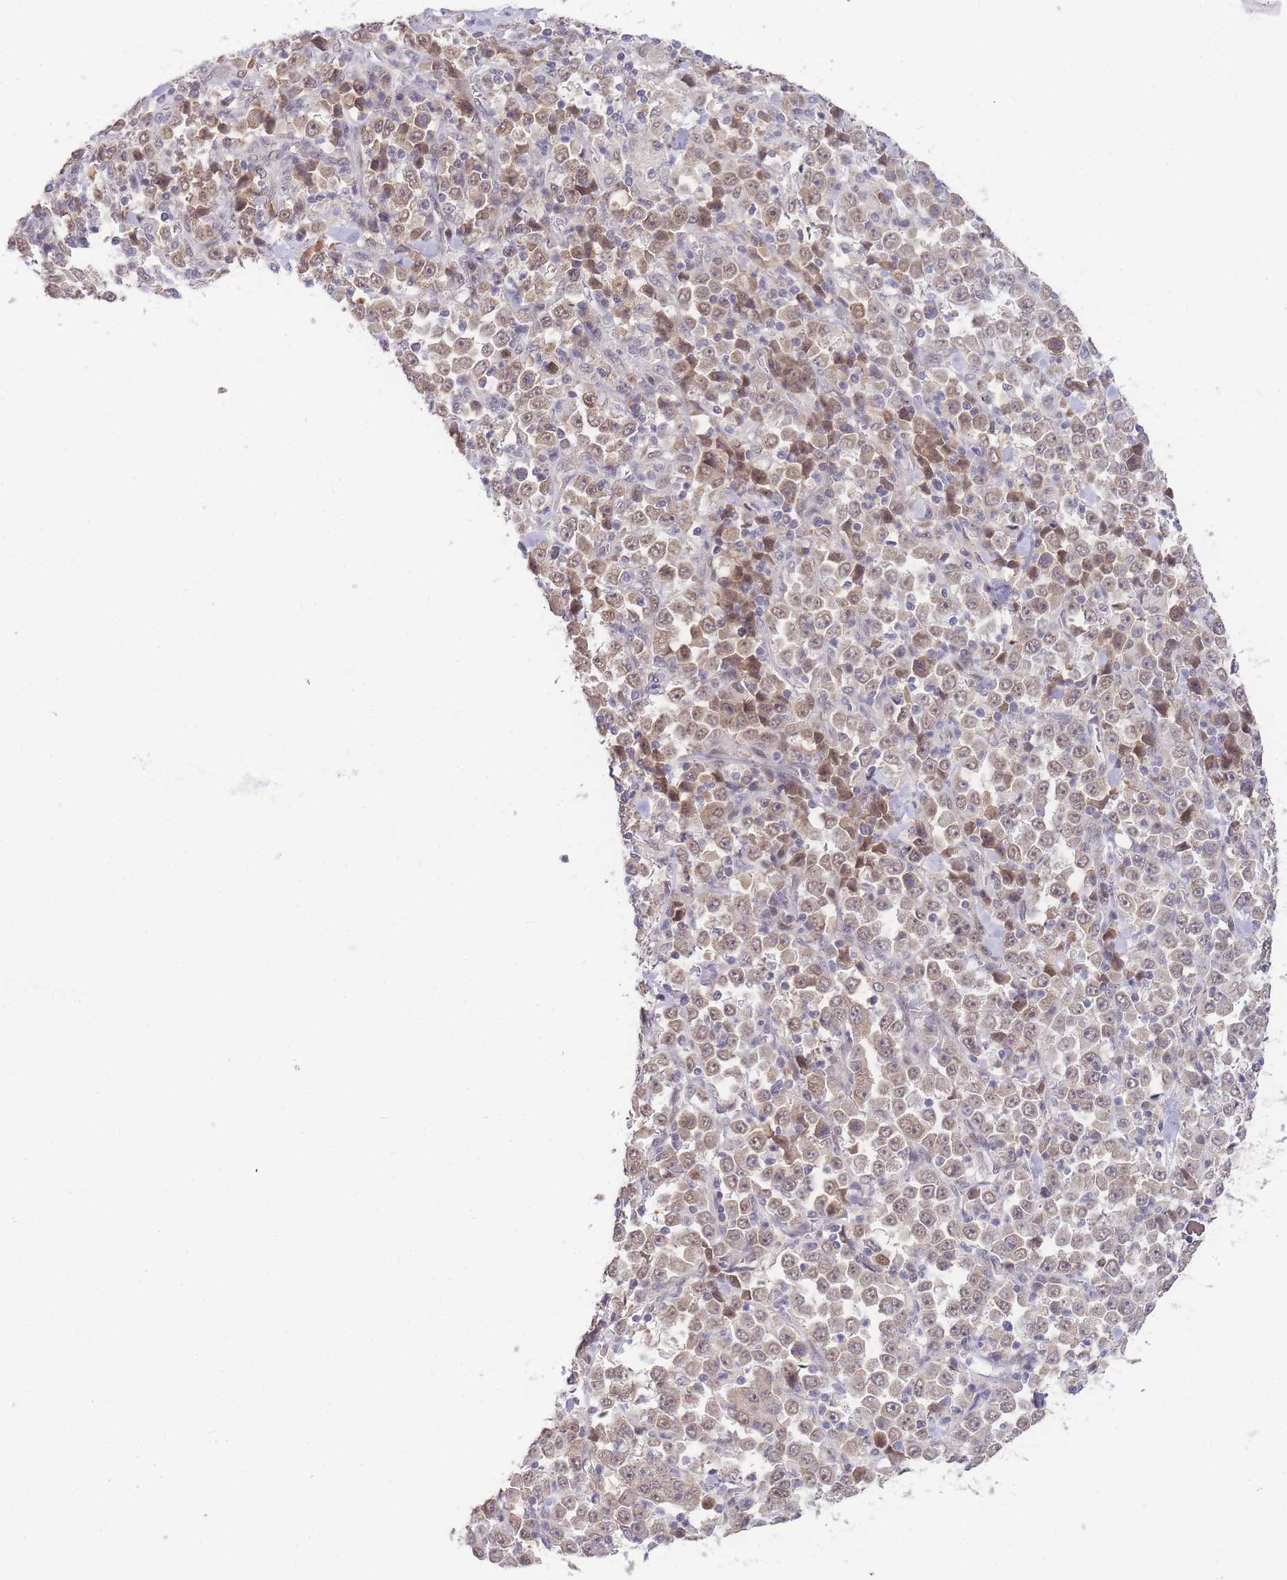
{"staining": {"intensity": "weak", "quantity": ">75%", "location": "cytoplasmic/membranous,nuclear"}, "tissue": "stomach cancer", "cell_type": "Tumor cells", "image_type": "cancer", "snomed": [{"axis": "morphology", "description": "Normal tissue, NOS"}, {"axis": "morphology", "description": "Adenocarcinoma, NOS"}, {"axis": "topography", "description": "Stomach, upper"}, {"axis": "topography", "description": "Stomach"}], "caption": "Weak cytoplasmic/membranous and nuclear protein positivity is appreciated in approximately >75% of tumor cells in stomach cancer.", "gene": "PUS10", "patient": {"sex": "male", "age": 59}}